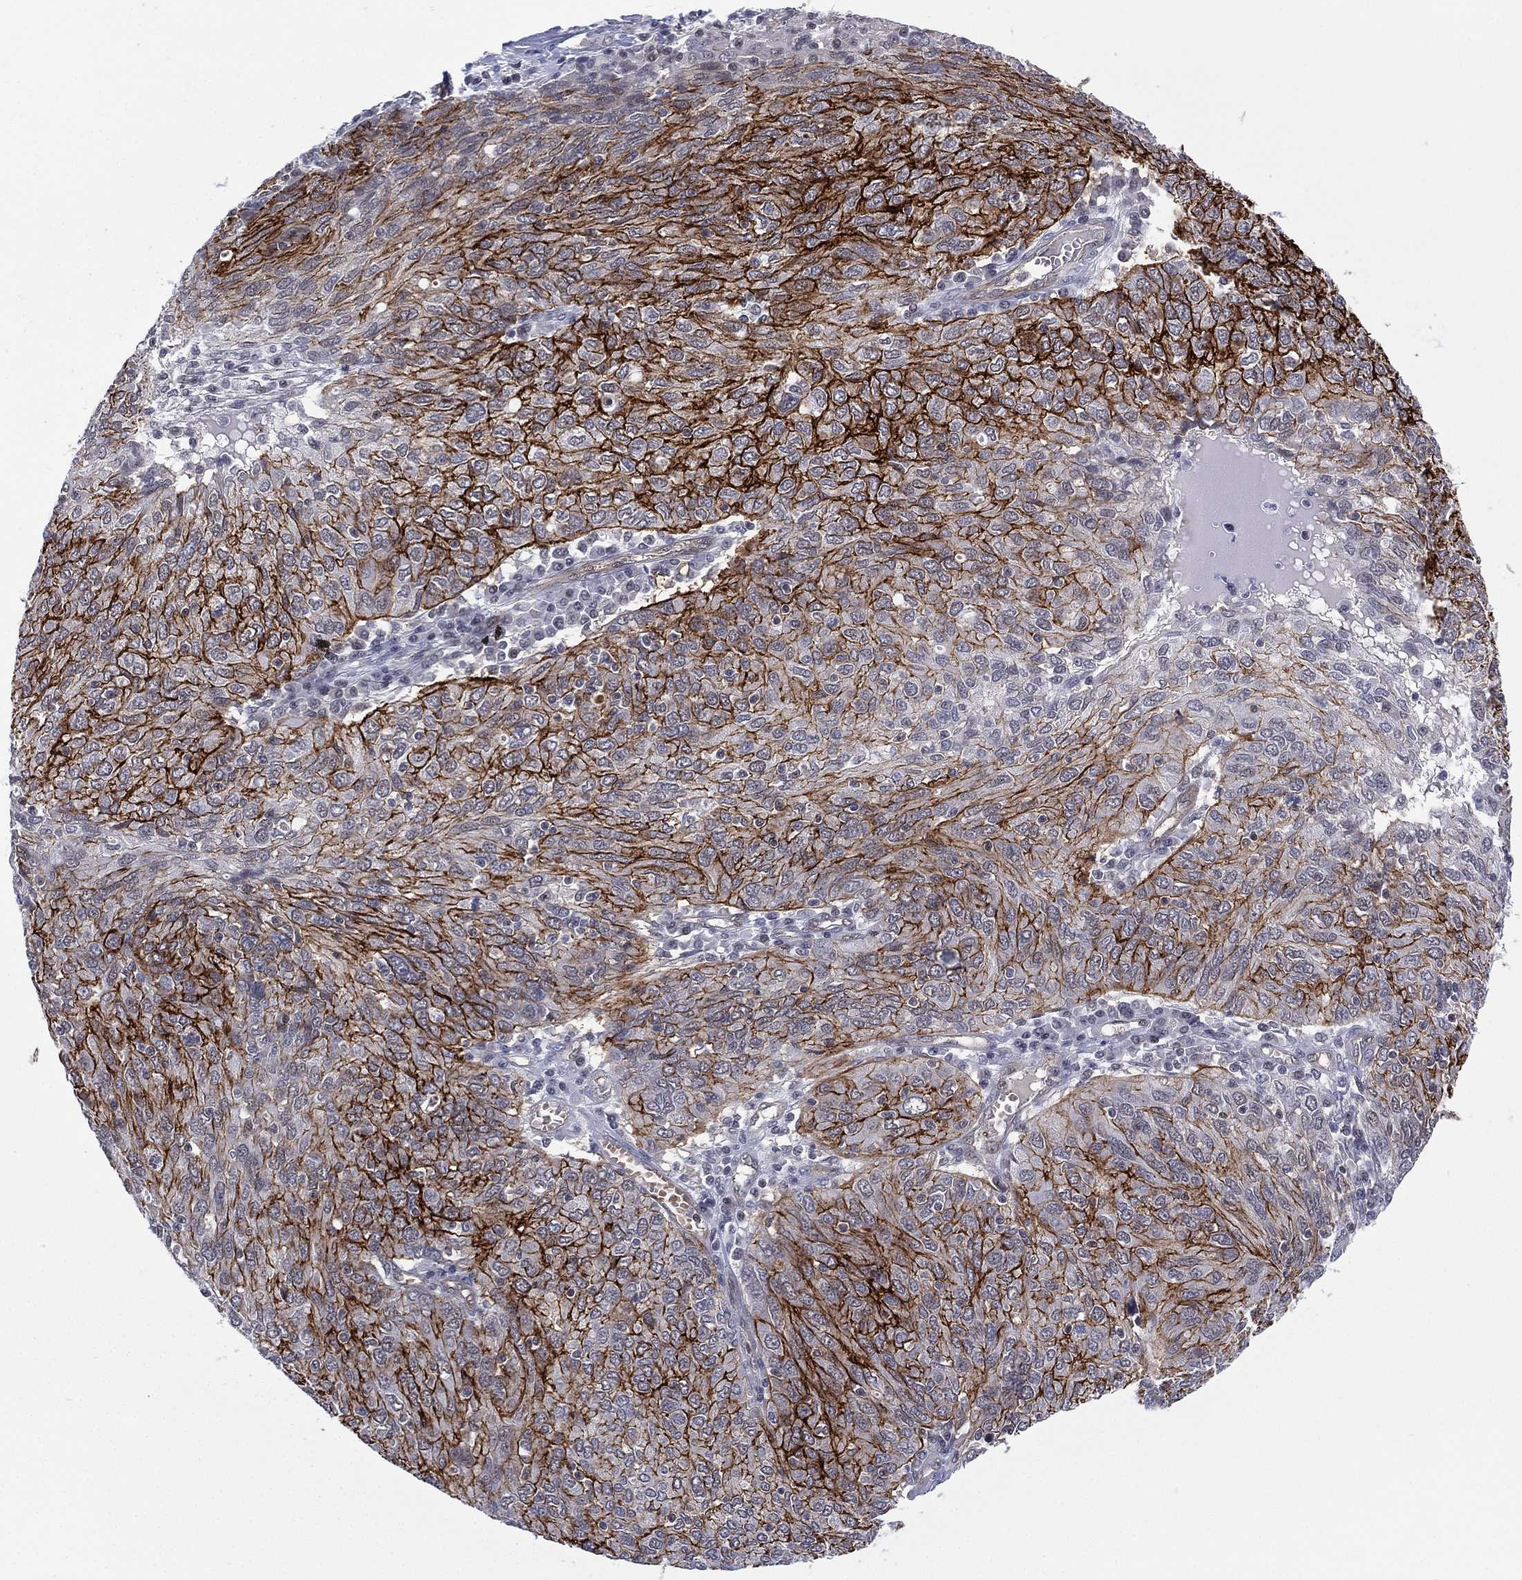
{"staining": {"intensity": "strong", "quantity": "<25%", "location": "cytoplasmic/membranous"}, "tissue": "ovarian cancer", "cell_type": "Tumor cells", "image_type": "cancer", "snomed": [{"axis": "morphology", "description": "Carcinoma, endometroid"}, {"axis": "topography", "description": "Ovary"}], "caption": "Immunohistochemistry (DAB (3,3'-diaminobenzidine)) staining of ovarian cancer displays strong cytoplasmic/membranous protein staining in approximately <25% of tumor cells.", "gene": "GSE1", "patient": {"sex": "female", "age": 50}}